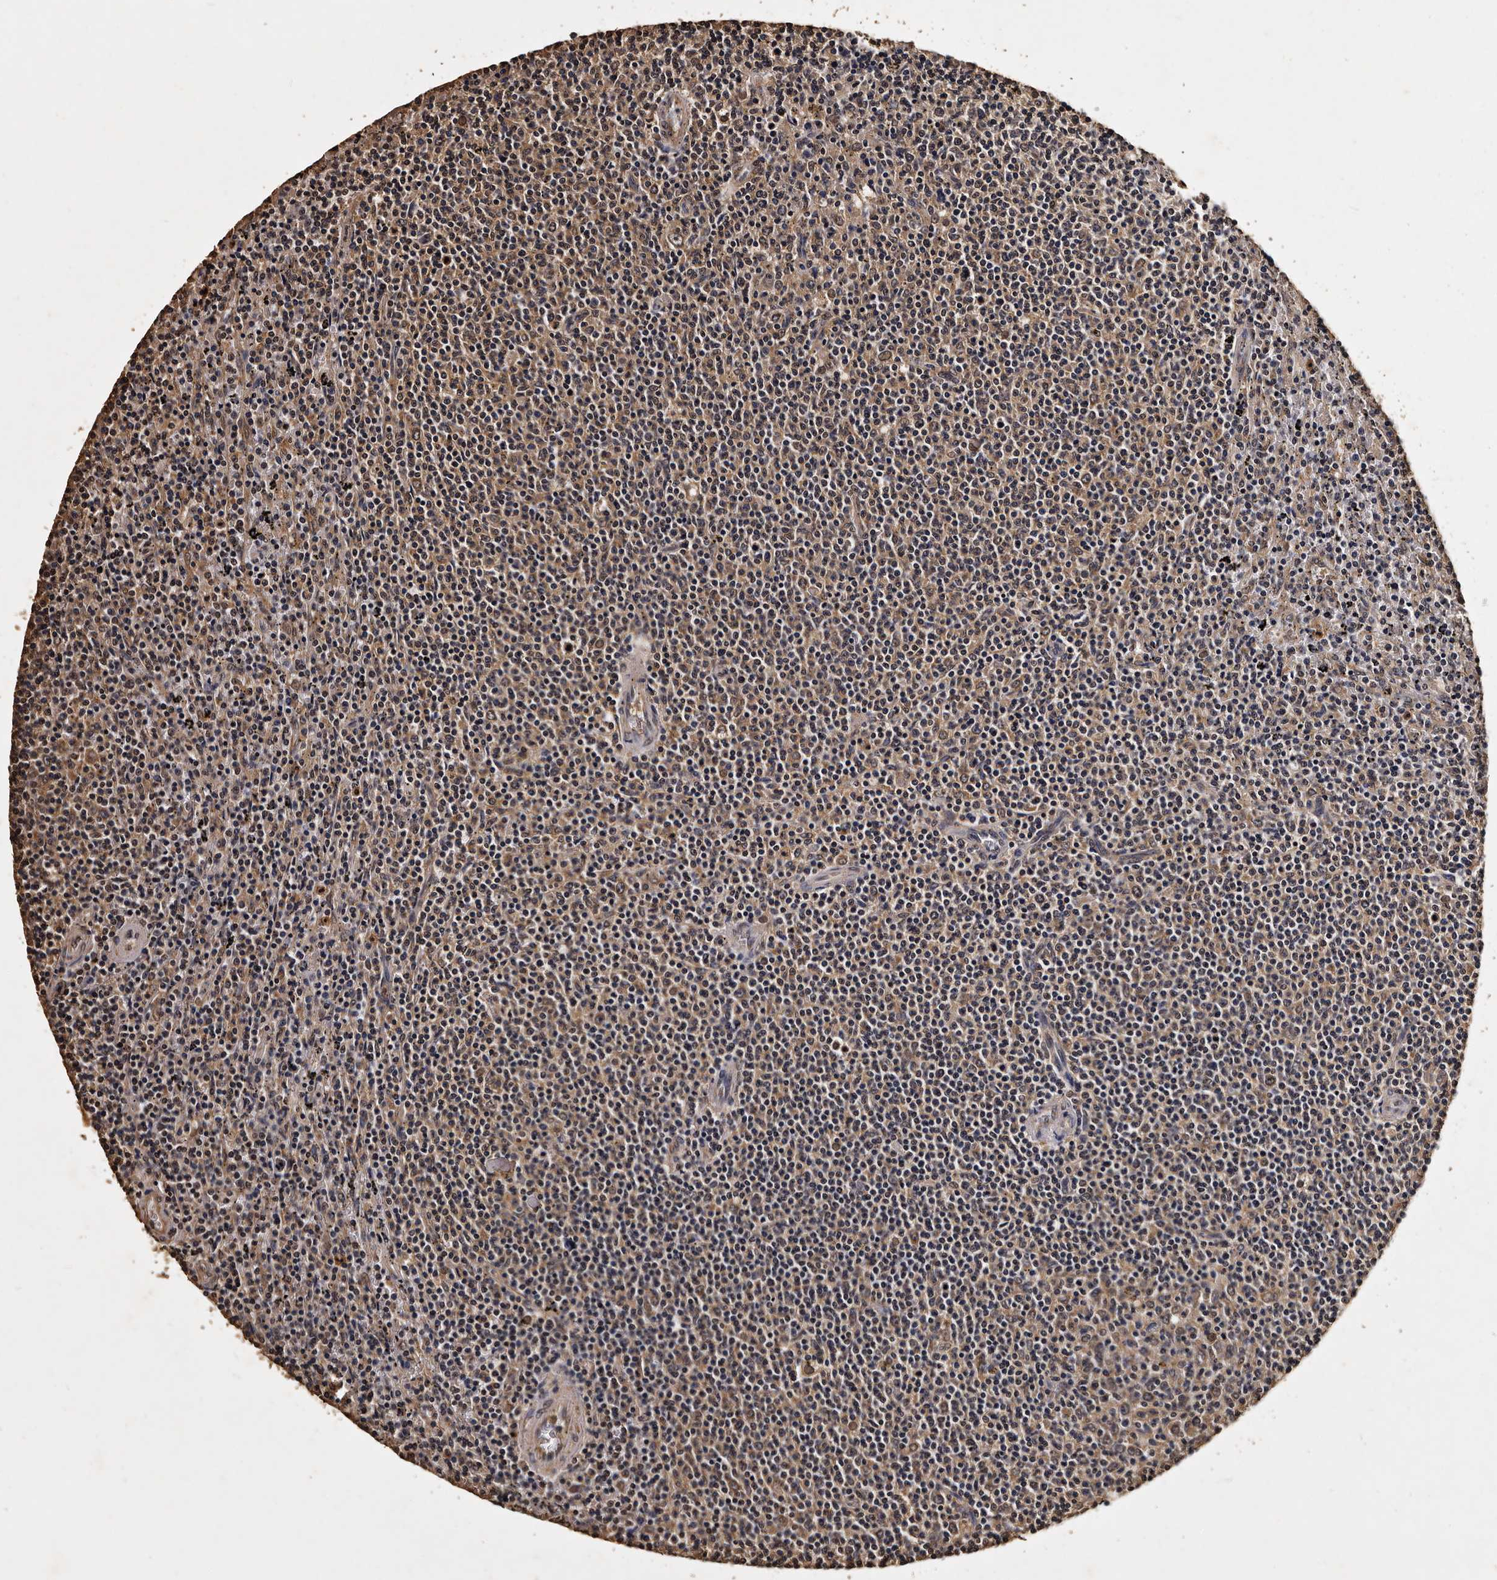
{"staining": {"intensity": "weak", "quantity": "25%-75%", "location": "cytoplasmic/membranous"}, "tissue": "lymphoma", "cell_type": "Tumor cells", "image_type": "cancer", "snomed": [{"axis": "morphology", "description": "Malignant lymphoma, non-Hodgkin's type, Low grade"}, {"axis": "topography", "description": "Spleen"}], "caption": "Immunohistochemical staining of low-grade malignant lymphoma, non-Hodgkin's type displays weak cytoplasmic/membranous protein staining in approximately 25%-75% of tumor cells.", "gene": "PARS2", "patient": {"sex": "female", "age": 50}}